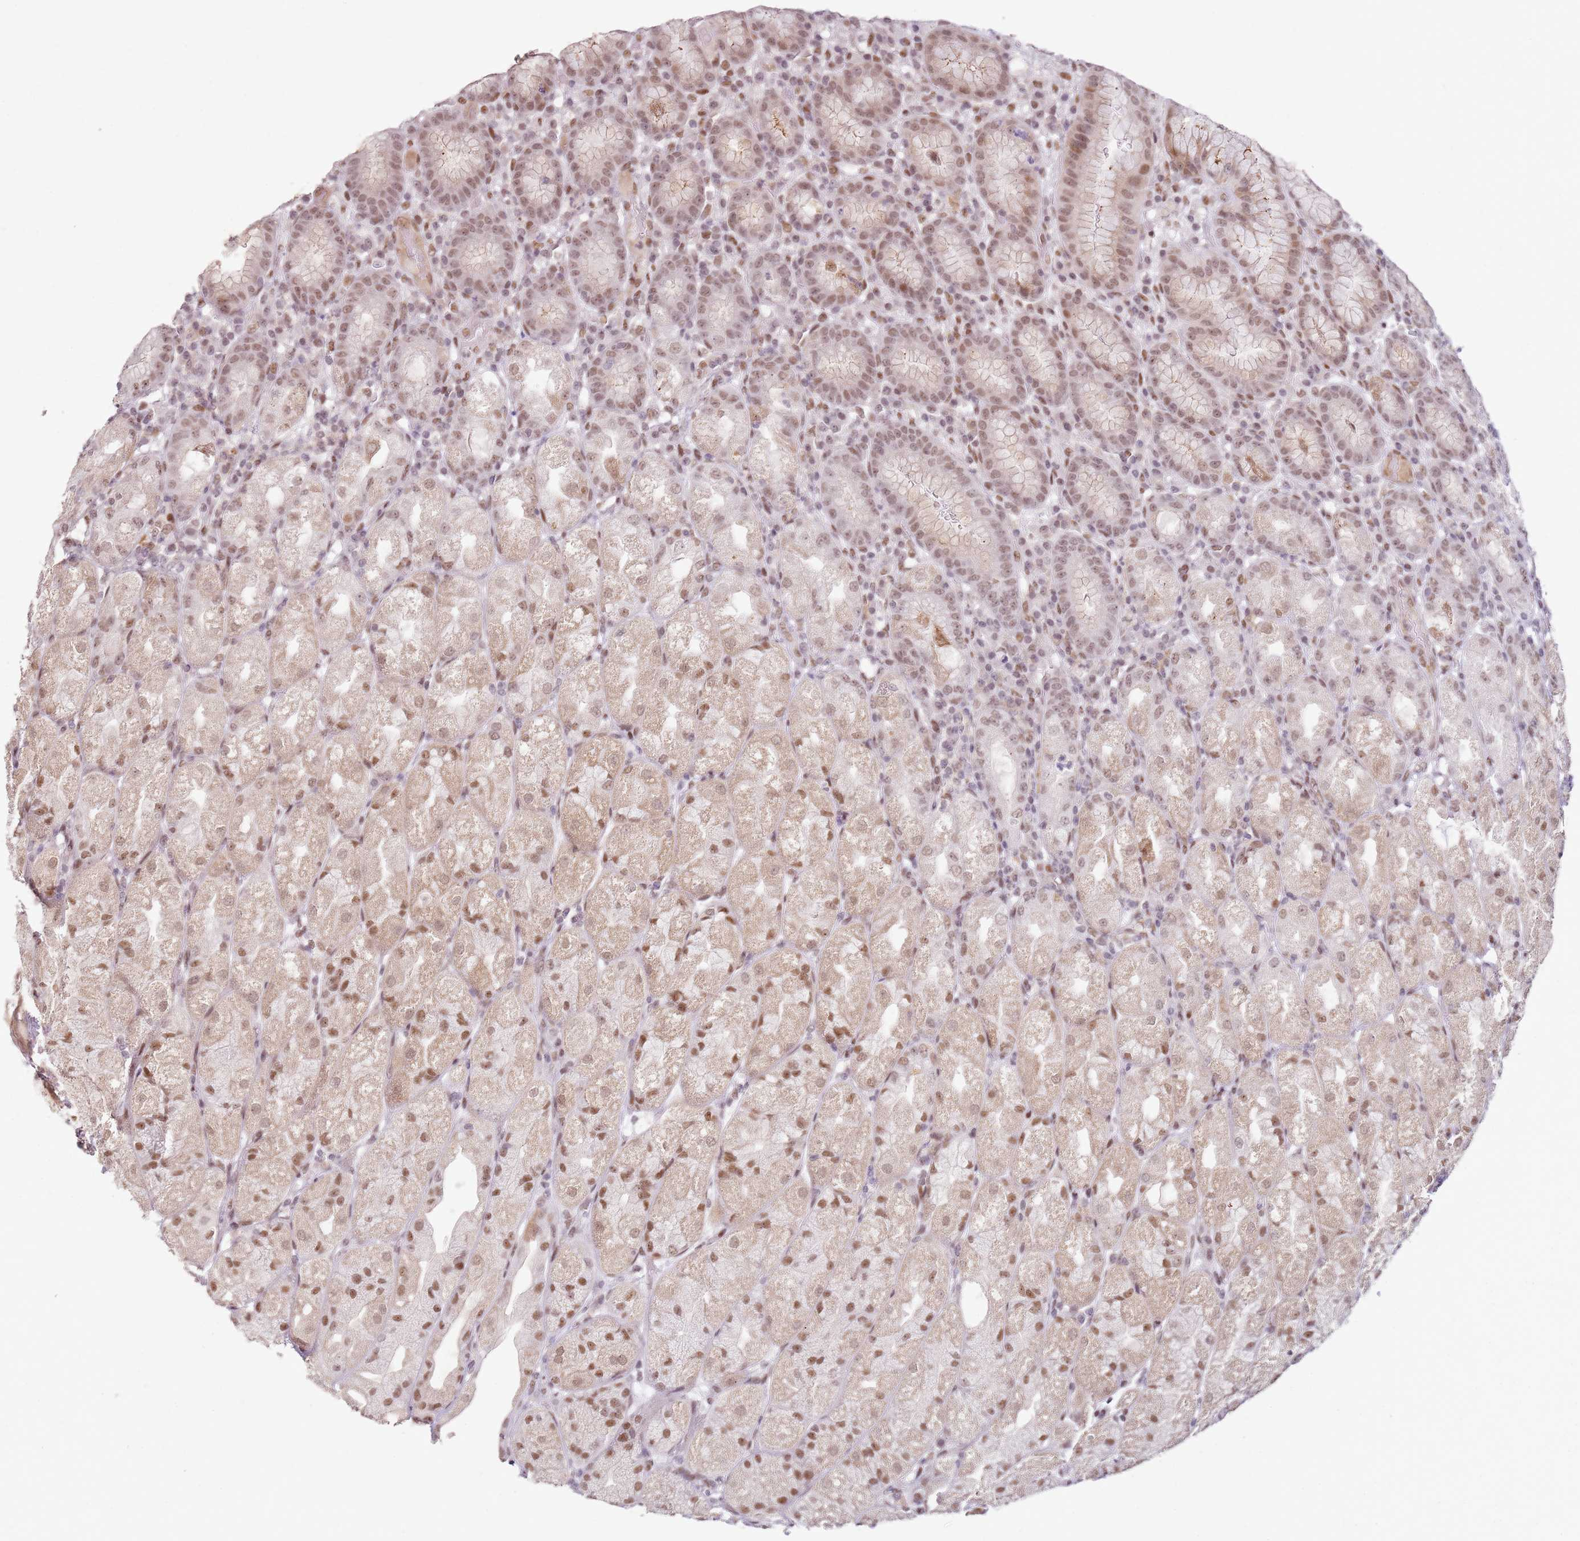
{"staining": {"intensity": "moderate", "quantity": ">75%", "location": "nuclear"}, "tissue": "stomach", "cell_type": "Glandular cells", "image_type": "normal", "snomed": [{"axis": "morphology", "description": "Normal tissue, NOS"}, {"axis": "topography", "description": "Stomach, upper"}], "caption": "Immunohistochemical staining of unremarkable stomach reveals >75% levels of moderate nuclear protein positivity in approximately >75% of glandular cells.", "gene": "PHC2", "patient": {"sex": "male", "age": 52}}